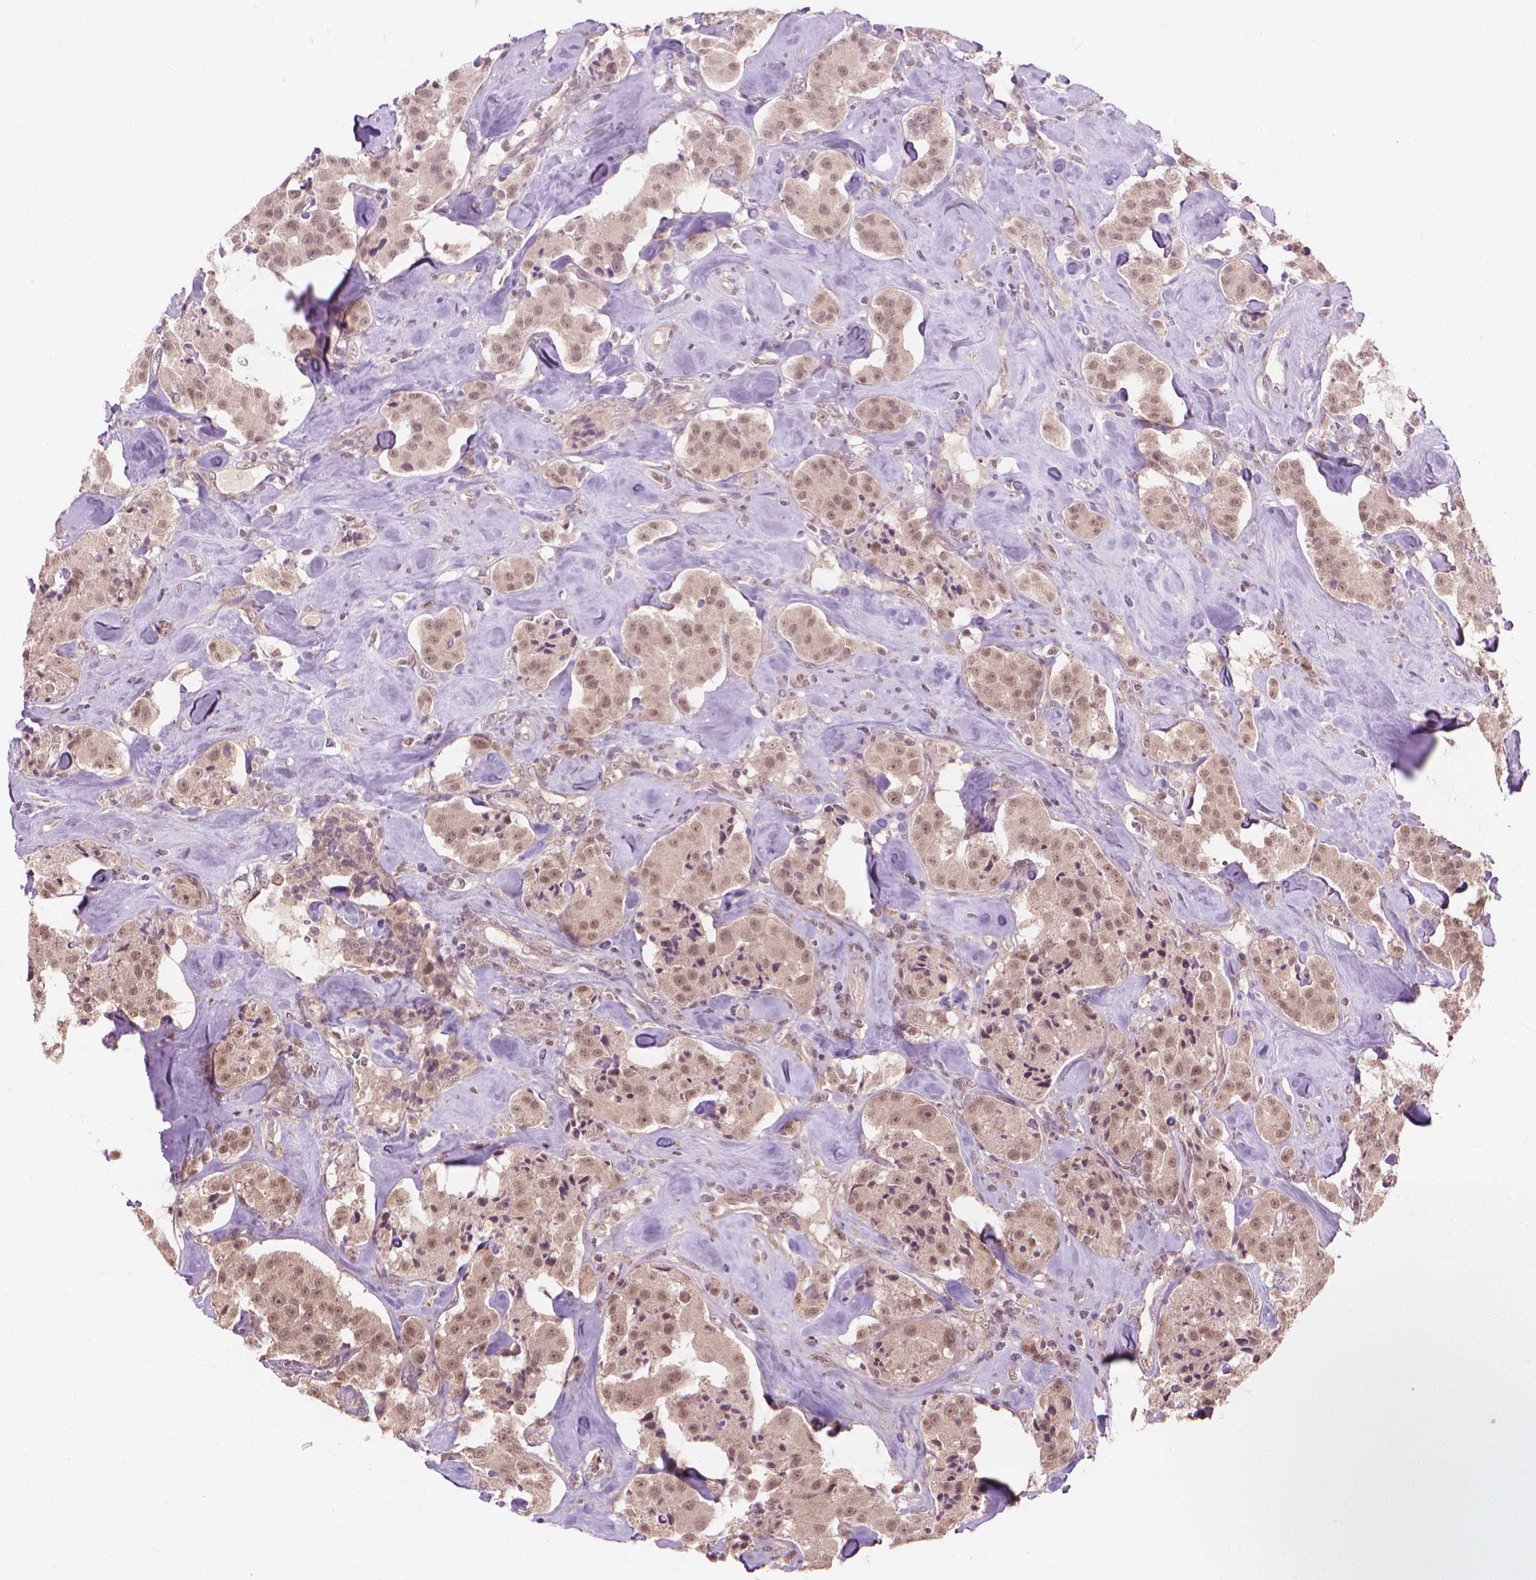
{"staining": {"intensity": "moderate", "quantity": ">75%", "location": "nuclear"}, "tissue": "carcinoid", "cell_type": "Tumor cells", "image_type": "cancer", "snomed": [{"axis": "morphology", "description": "Carcinoid, malignant, NOS"}, {"axis": "topography", "description": "Pancreas"}], "caption": "About >75% of tumor cells in carcinoid reveal moderate nuclear protein staining as visualized by brown immunohistochemical staining.", "gene": "SSU72", "patient": {"sex": "male", "age": 41}}